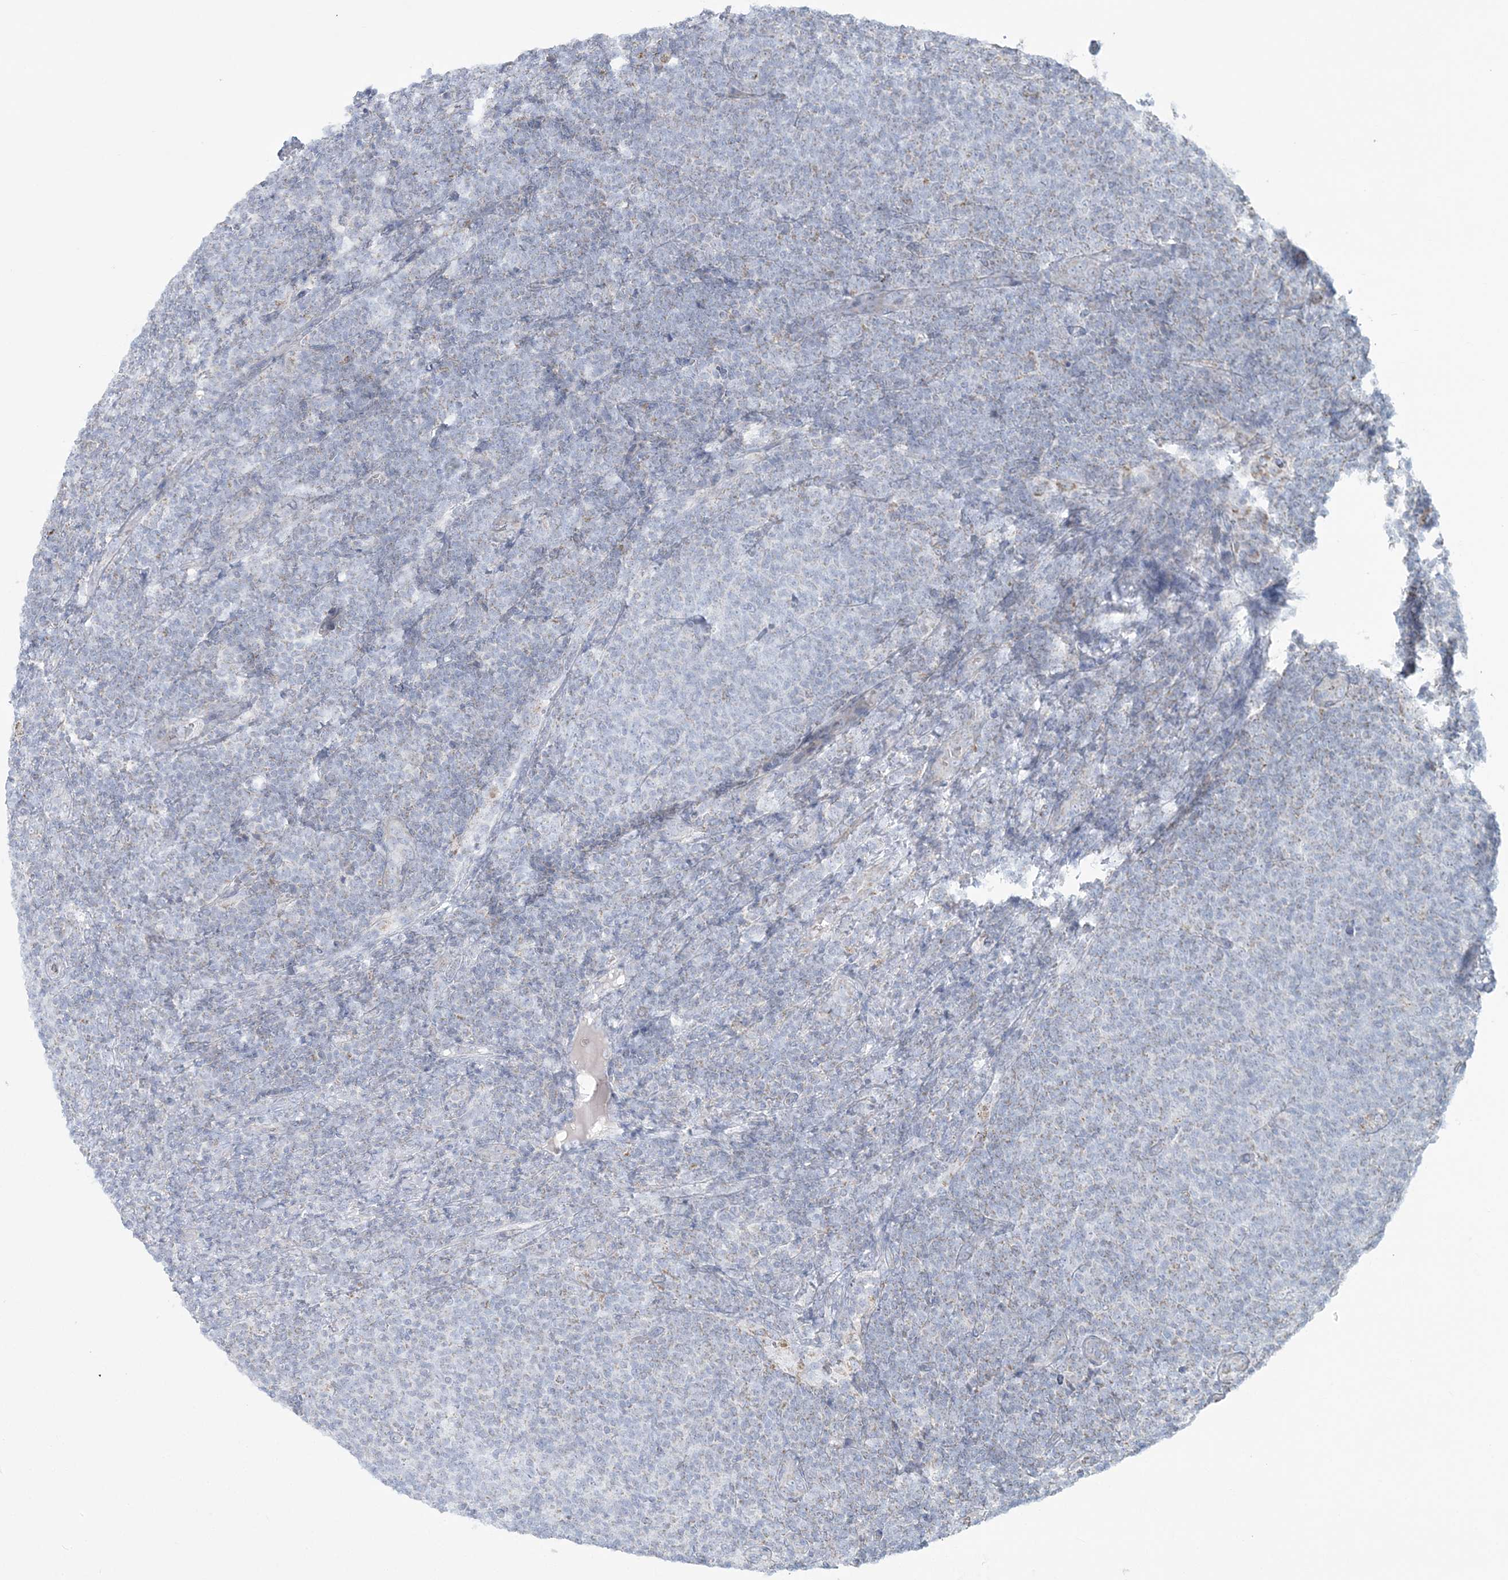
{"staining": {"intensity": "negative", "quantity": "none", "location": "none"}, "tissue": "lymphoma", "cell_type": "Tumor cells", "image_type": "cancer", "snomed": [{"axis": "morphology", "description": "Malignant lymphoma, non-Hodgkin's type, Low grade"}, {"axis": "topography", "description": "Lymph node"}], "caption": "A histopathology image of human malignant lymphoma, non-Hodgkin's type (low-grade) is negative for staining in tumor cells.", "gene": "TBC1D7", "patient": {"sex": "male", "age": 66}}